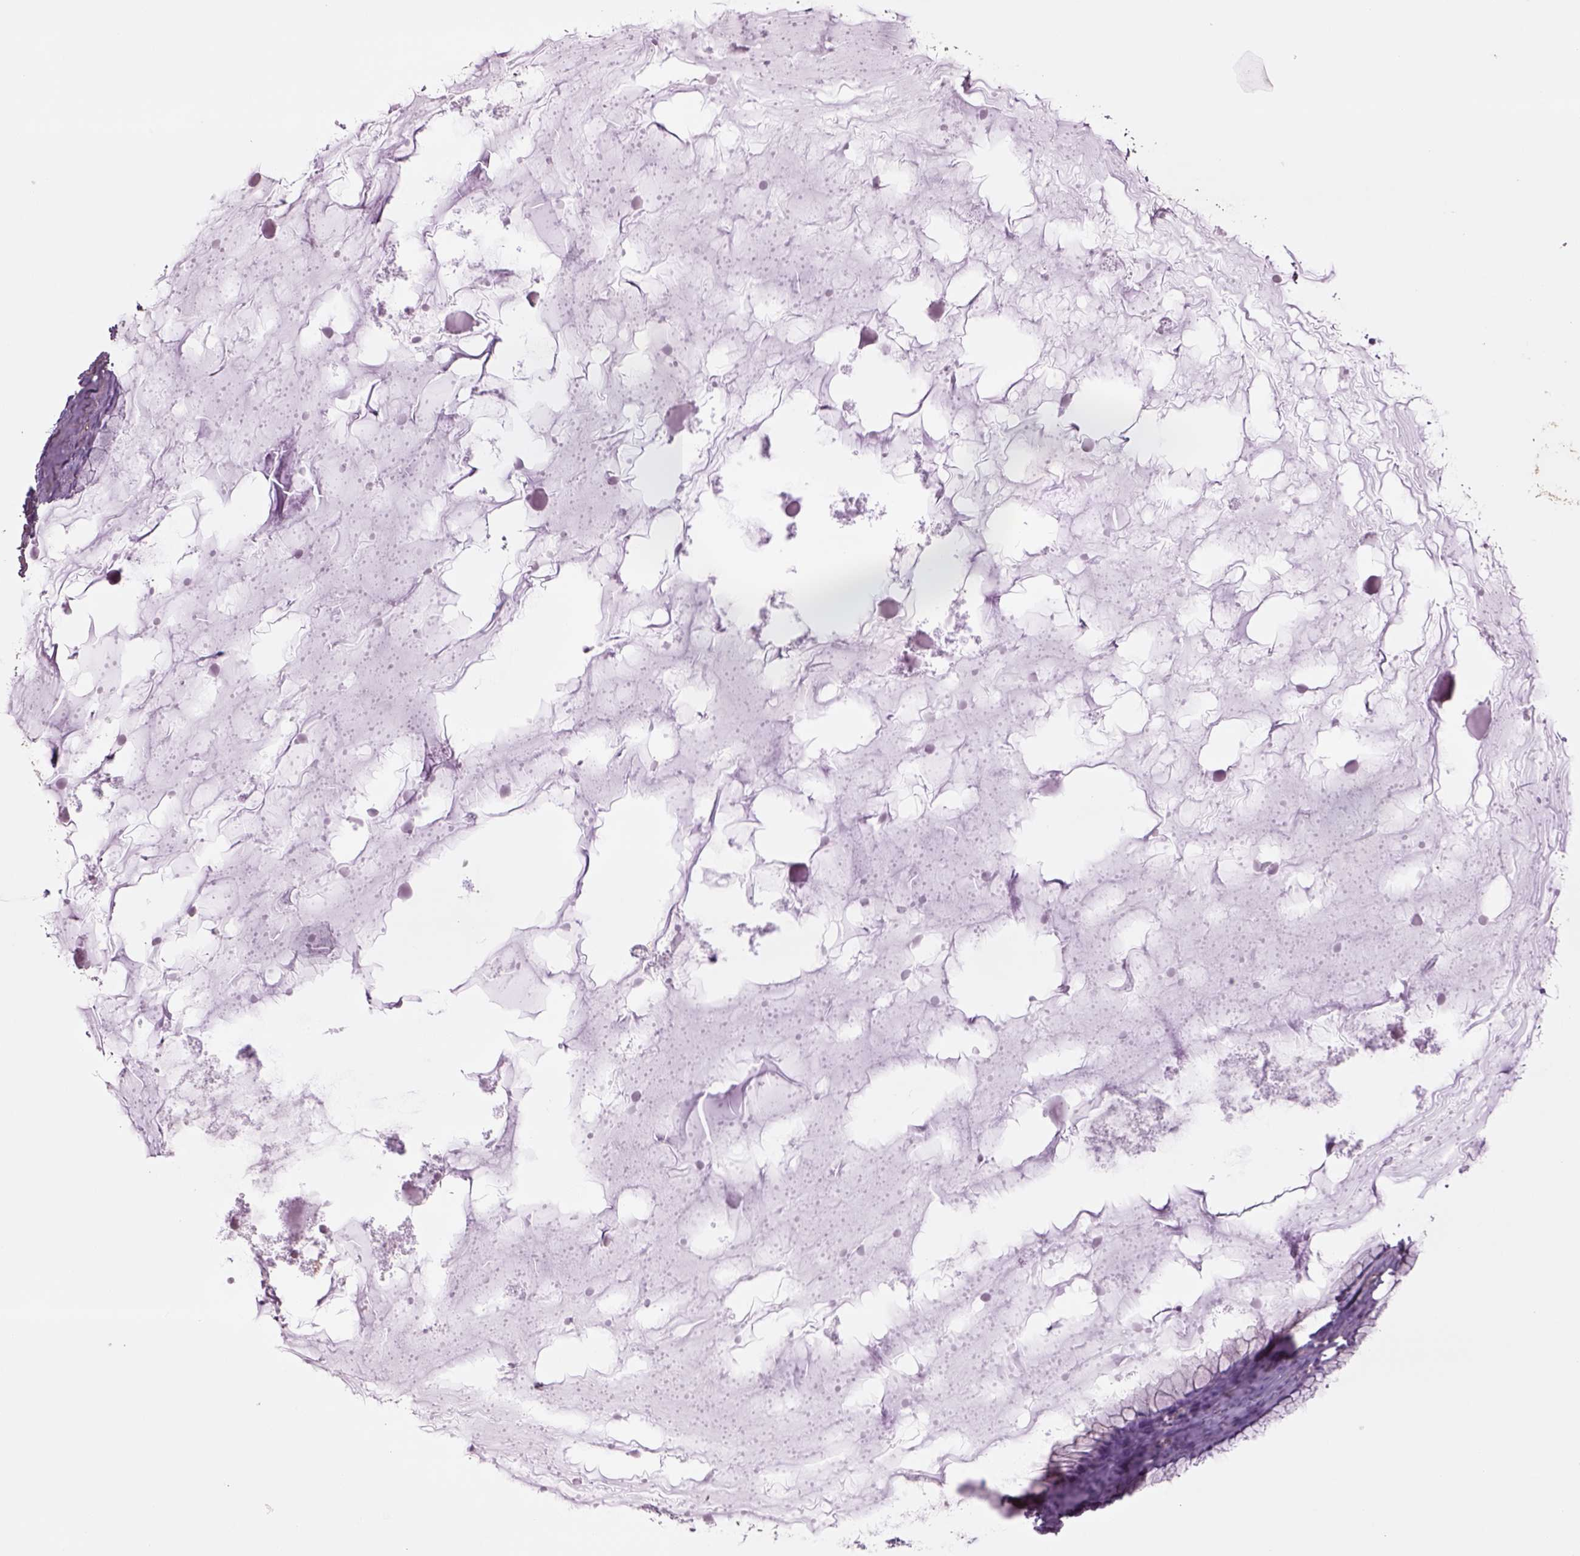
{"staining": {"intensity": "negative", "quantity": "none", "location": "none"}, "tissue": "ovarian cancer", "cell_type": "Tumor cells", "image_type": "cancer", "snomed": [{"axis": "morphology", "description": "Cystadenocarcinoma, mucinous, NOS"}, {"axis": "topography", "description": "Ovary"}], "caption": "Tumor cells are negative for brown protein staining in ovarian mucinous cystadenocarcinoma. Nuclei are stained in blue.", "gene": "LIN7A", "patient": {"sex": "female", "age": 41}}